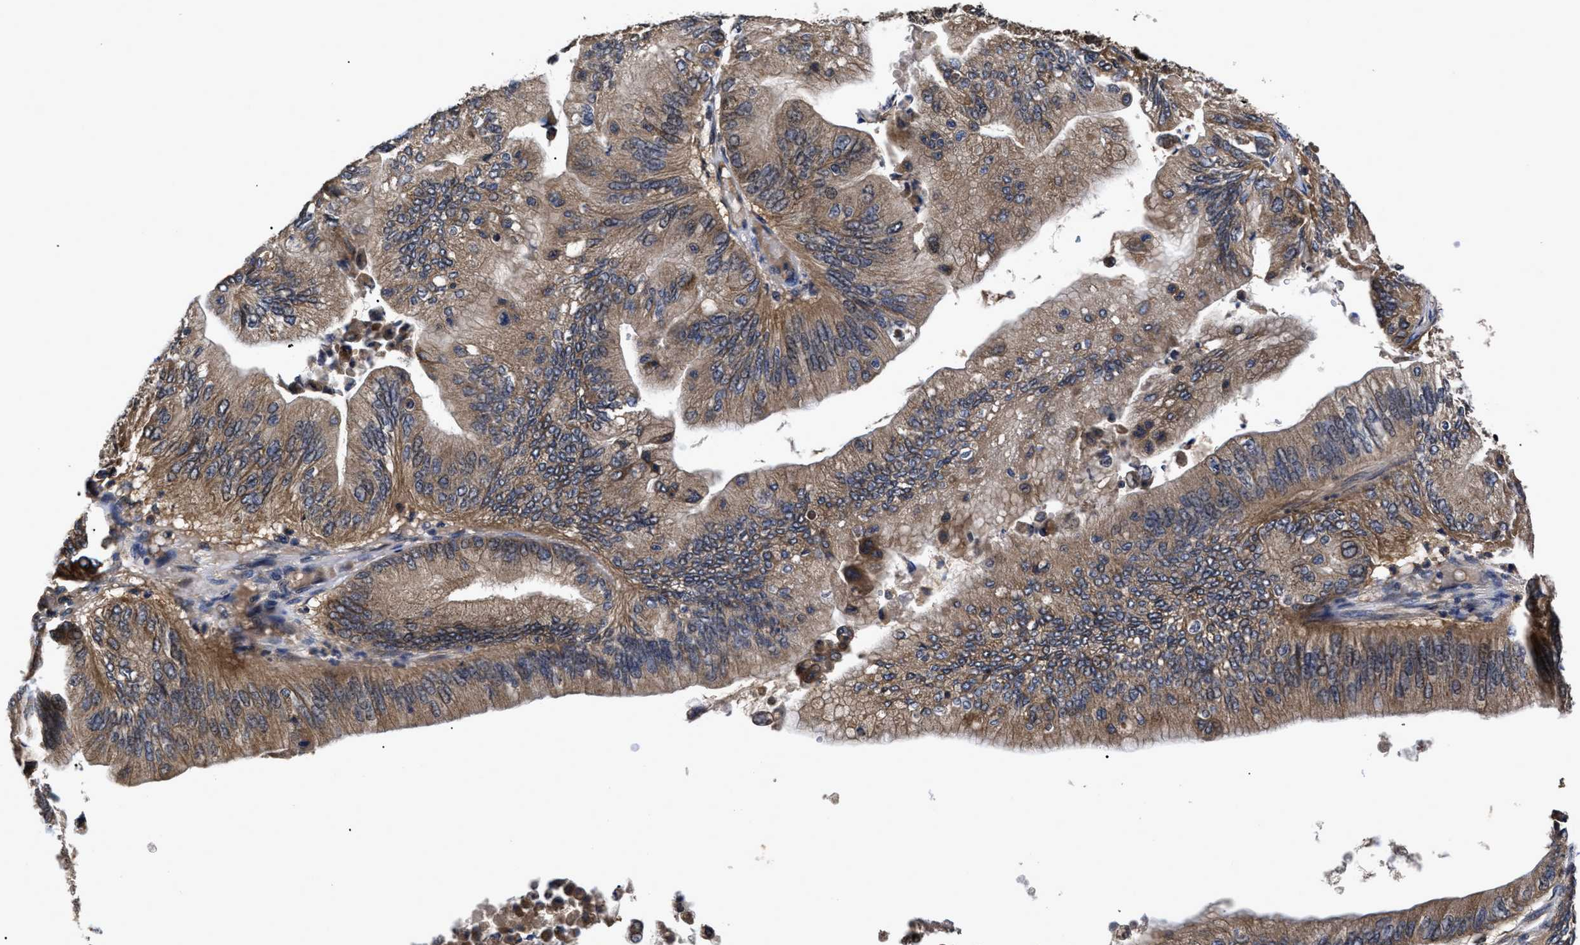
{"staining": {"intensity": "moderate", "quantity": ">75%", "location": "cytoplasmic/membranous"}, "tissue": "ovarian cancer", "cell_type": "Tumor cells", "image_type": "cancer", "snomed": [{"axis": "morphology", "description": "Cystadenocarcinoma, mucinous, NOS"}, {"axis": "topography", "description": "Ovary"}], "caption": "Moderate cytoplasmic/membranous positivity is identified in approximately >75% of tumor cells in ovarian cancer. The staining was performed using DAB (3,3'-diaminobenzidine), with brown indicating positive protein expression. Nuclei are stained blue with hematoxylin.", "gene": "LRRC3", "patient": {"sex": "female", "age": 61}}